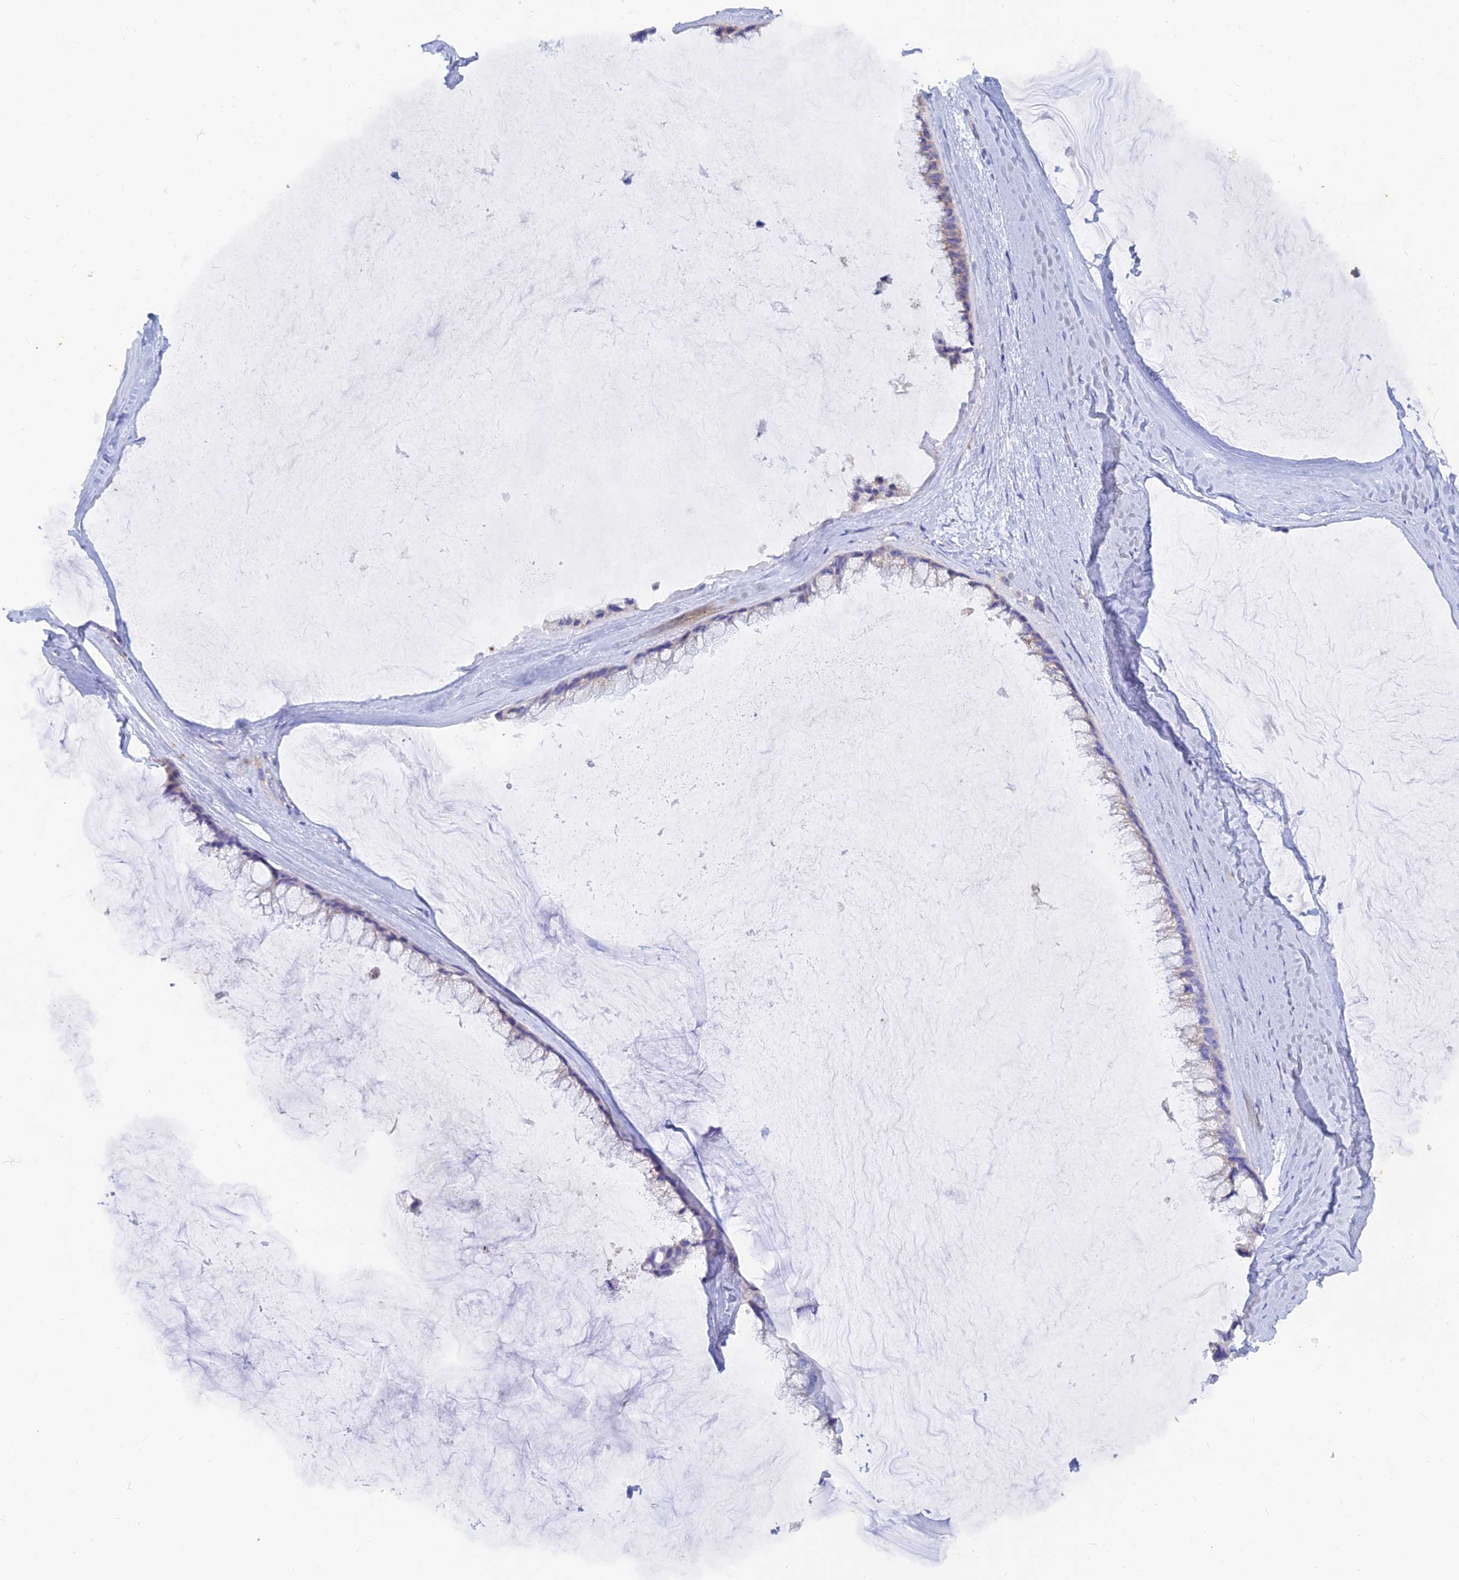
{"staining": {"intensity": "negative", "quantity": "none", "location": "none"}, "tissue": "ovarian cancer", "cell_type": "Tumor cells", "image_type": "cancer", "snomed": [{"axis": "morphology", "description": "Cystadenocarcinoma, mucinous, NOS"}, {"axis": "topography", "description": "Ovary"}], "caption": "DAB immunohistochemical staining of human ovarian cancer shows no significant positivity in tumor cells.", "gene": "WDR35", "patient": {"sex": "female", "age": 39}}